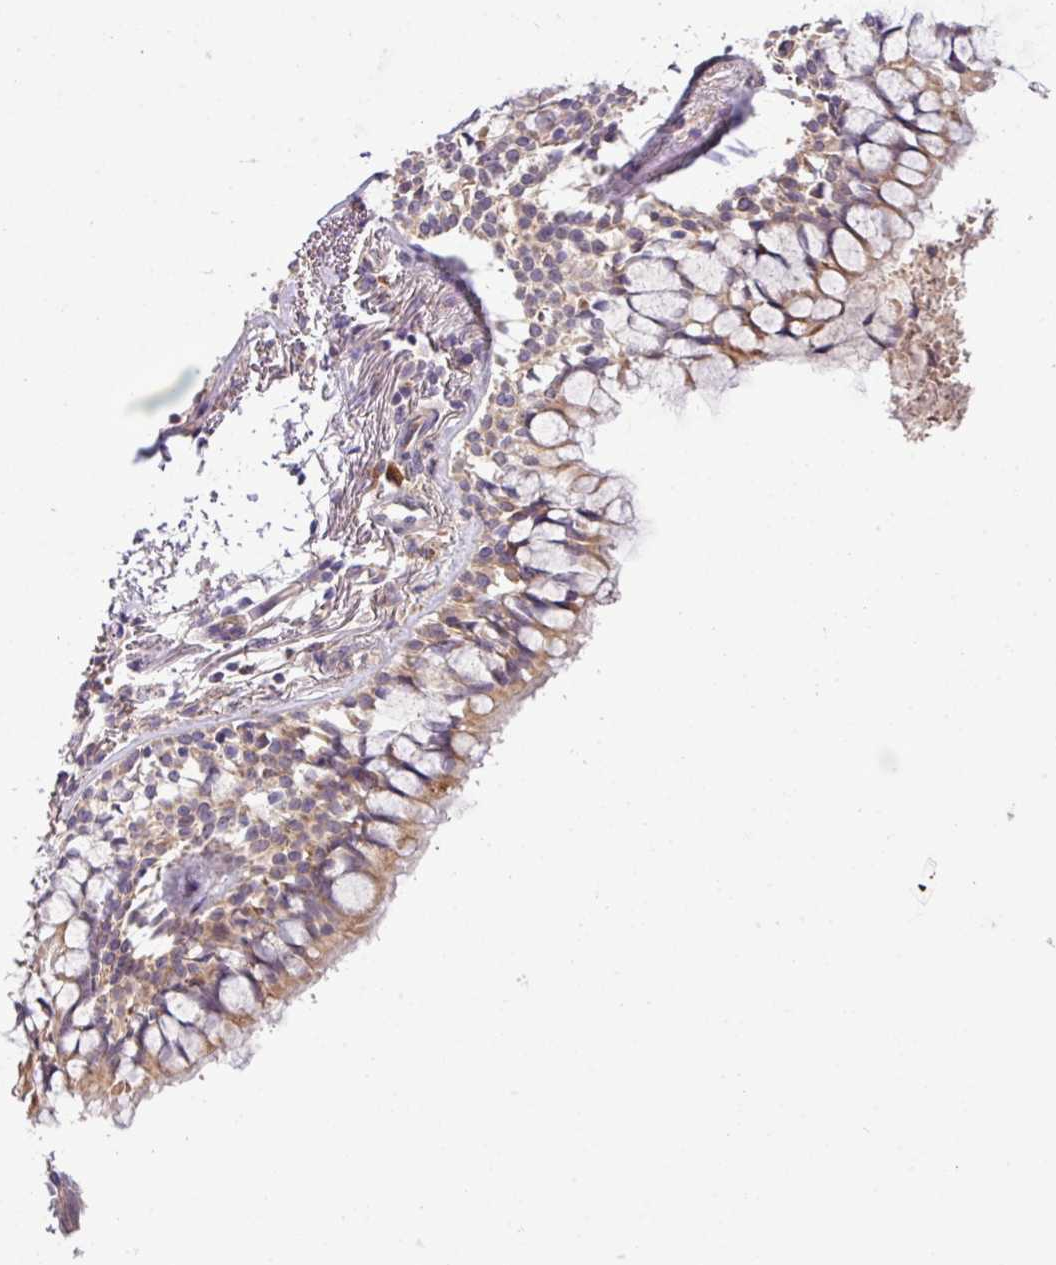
{"staining": {"intensity": "moderate", "quantity": ">75%", "location": "cytoplasmic/membranous"}, "tissue": "bronchus", "cell_type": "Respiratory epithelial cells", "image_type": "normal", "snomed": [{"axis": "morphology", "description": "Normal tissue, NOS"}, {"axis": "topography", "description": "Bronchus"}], "caption": "Immunohistochemistry (IHC) of benign bronchus exhibits medium levels of moderate cytoplasmic/membranous expression in approximately >75% of respiratory epithelial cells.", "gene": "TM2D2", "patient": {"sex": "male", "age": 70}}